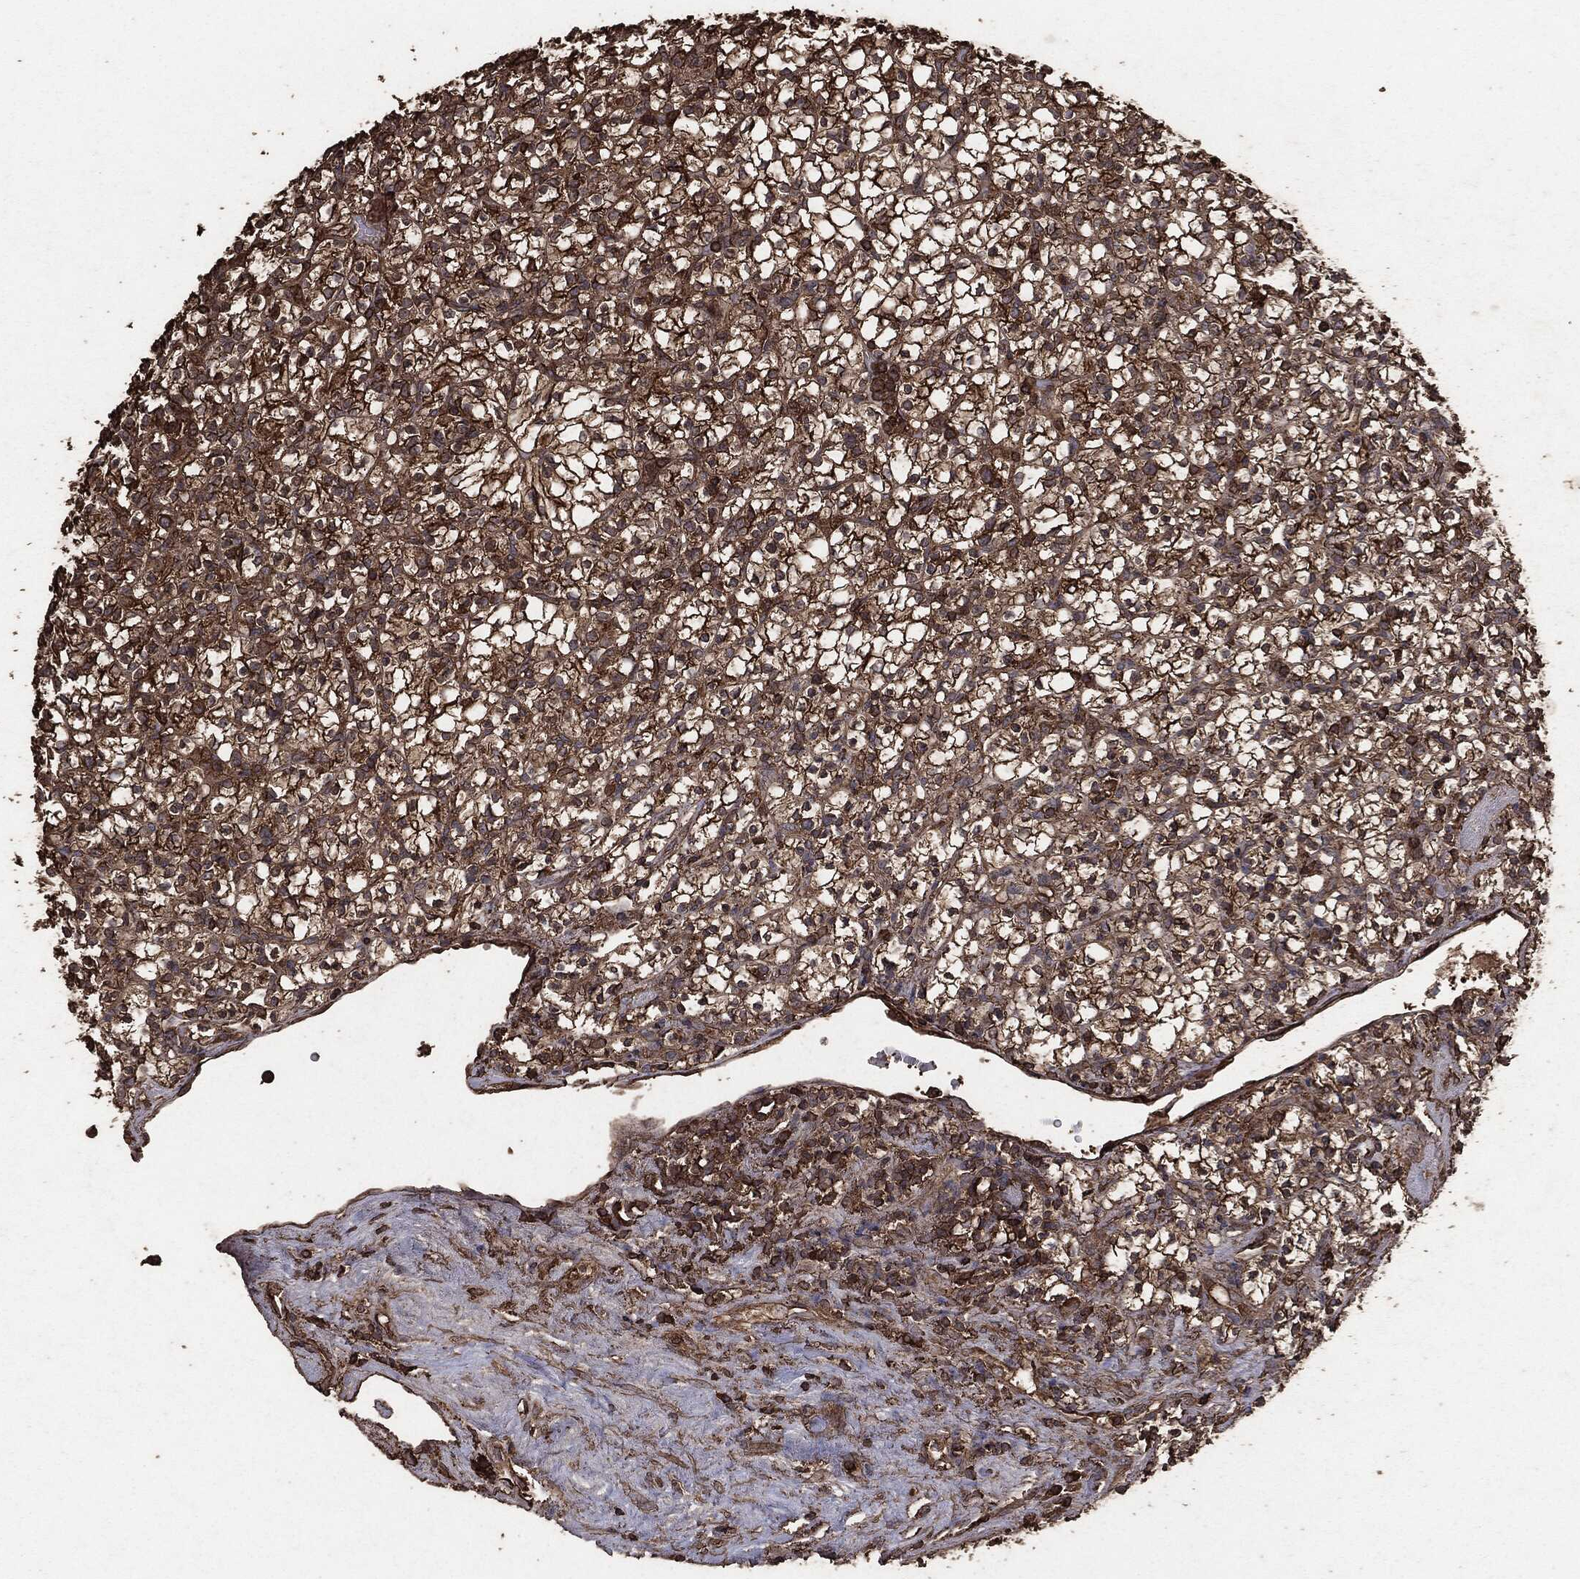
{"staining": {"intensity": "moderate", "quantity": ">75%", "location": "cytoplasmic/membranous"}, "tissue": "renal cancer", "cell_type": "Tumor cells", "image_type": "cancer", "snomed": [{"axis": "morphology", "description": "Adenocarcinoma, NOS"}, {"axis": "topography", "description": "Kidney"}], "caption": "Immunohistochemical staining of adenocarcinoma (renal) reveals medium levels of moderate cytoplasmic/membranous protein positivity in approximately >75% of tumor cells. (IHC, brightfield microscopy, high magnification).", "gene": "MTOR", "patient": {"sex": "female", "age": 89}}